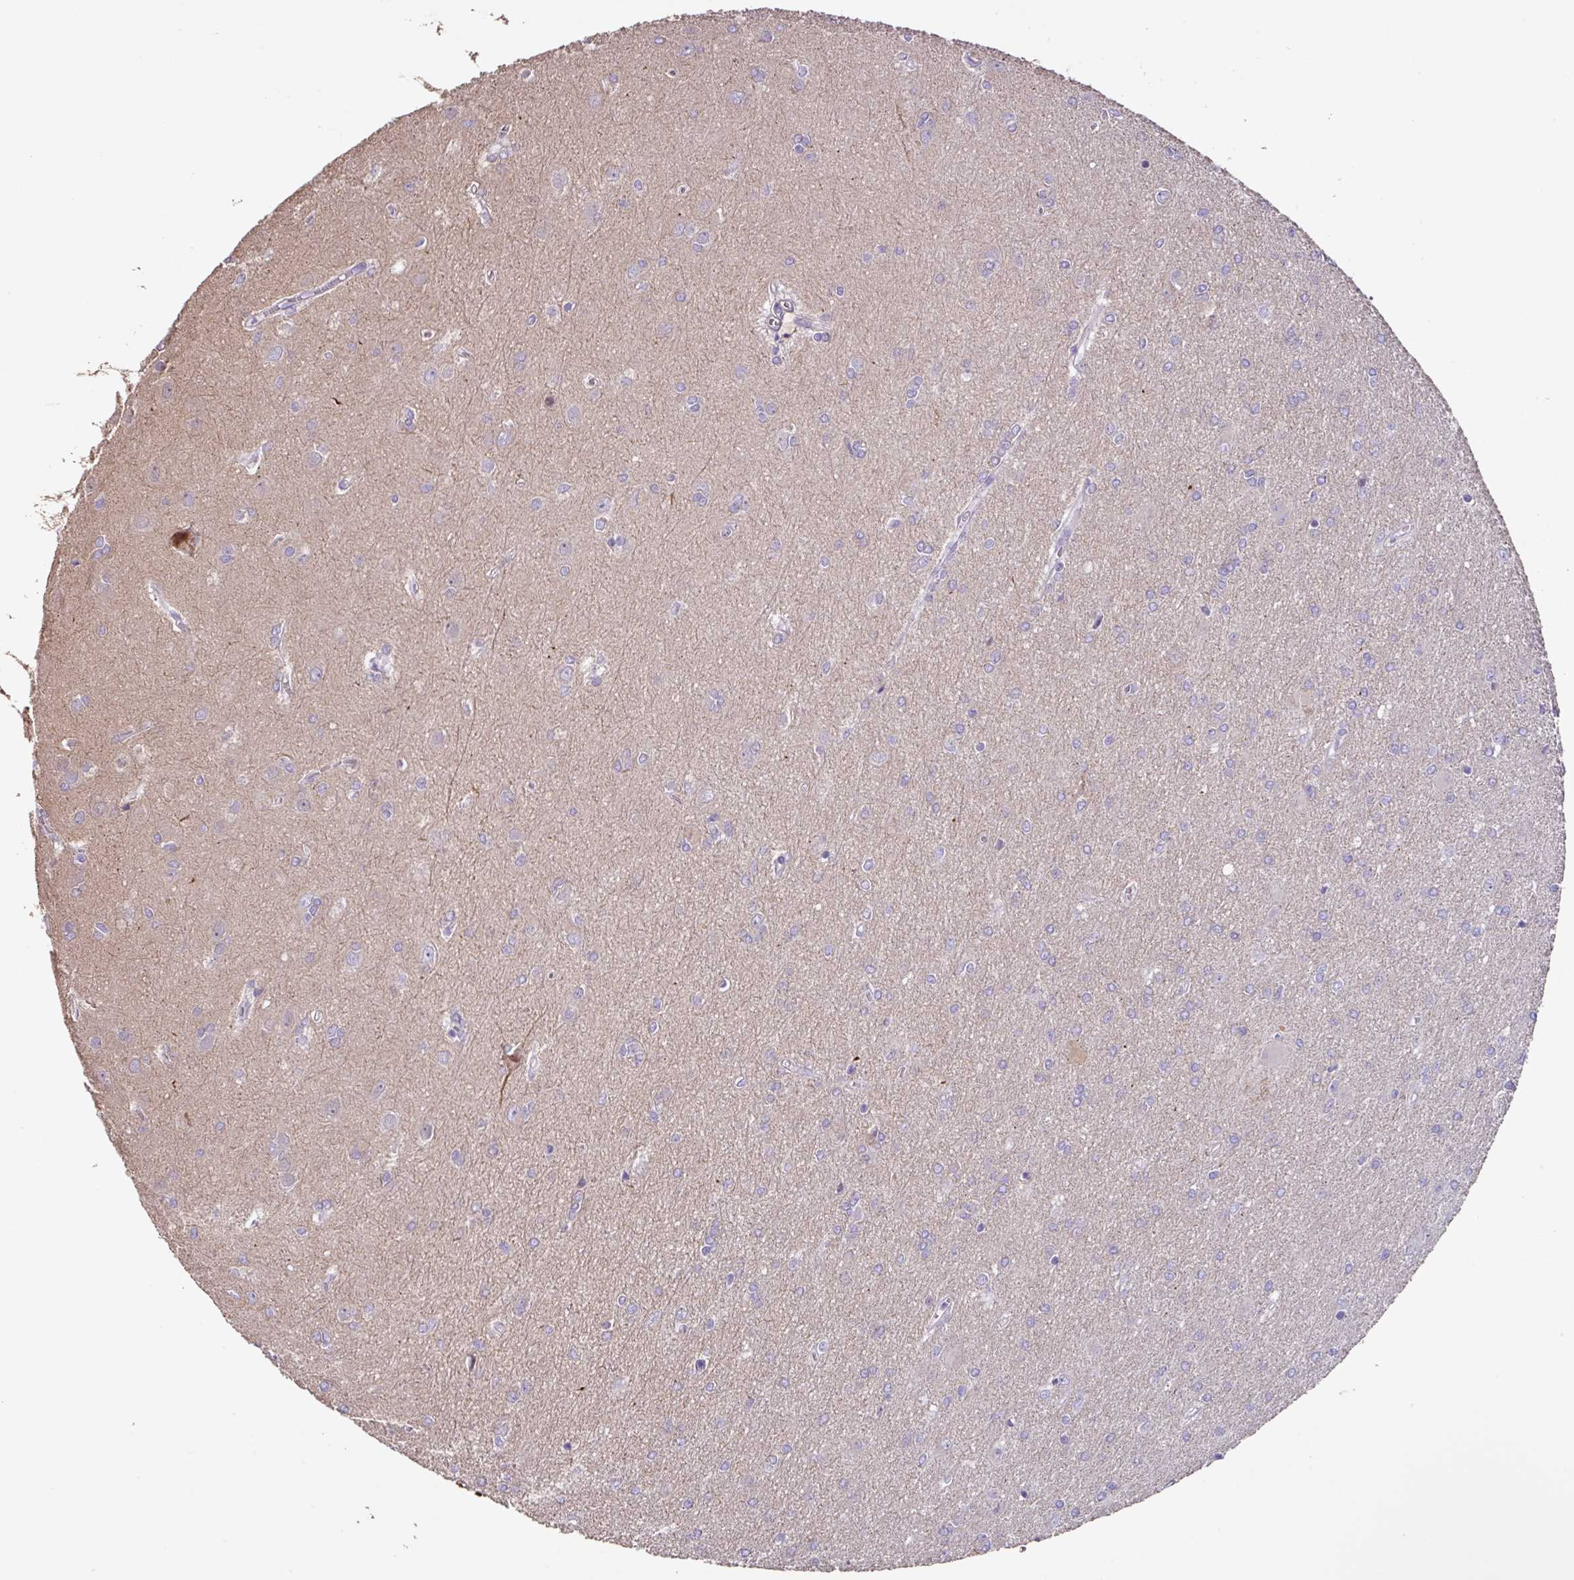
{"staining": {"intensity": "moderate", "quantity": "<25%", "location": "cytoplasmic/membranous"}, "tissue": "glioma", "cell_type": "Tumor cells", "image_type": "cancer", "snomed": [{"axis": "morphology", "description": "Glioma, malignant, High grade"}, {"axis": "topography", "description": "Brain"}], "caption": "Immunohistochemistry (DAB (3,3'-diaminobenzidine)) staining of human glioma demonstrates moderate cytoplasmic/membranous protein positivity in about <25% of tumor cells. (DAB IHC with brightfield microscopy, high magnification).", "gene": "MRRF", "patient": {"sex": "male", "age": 67}}